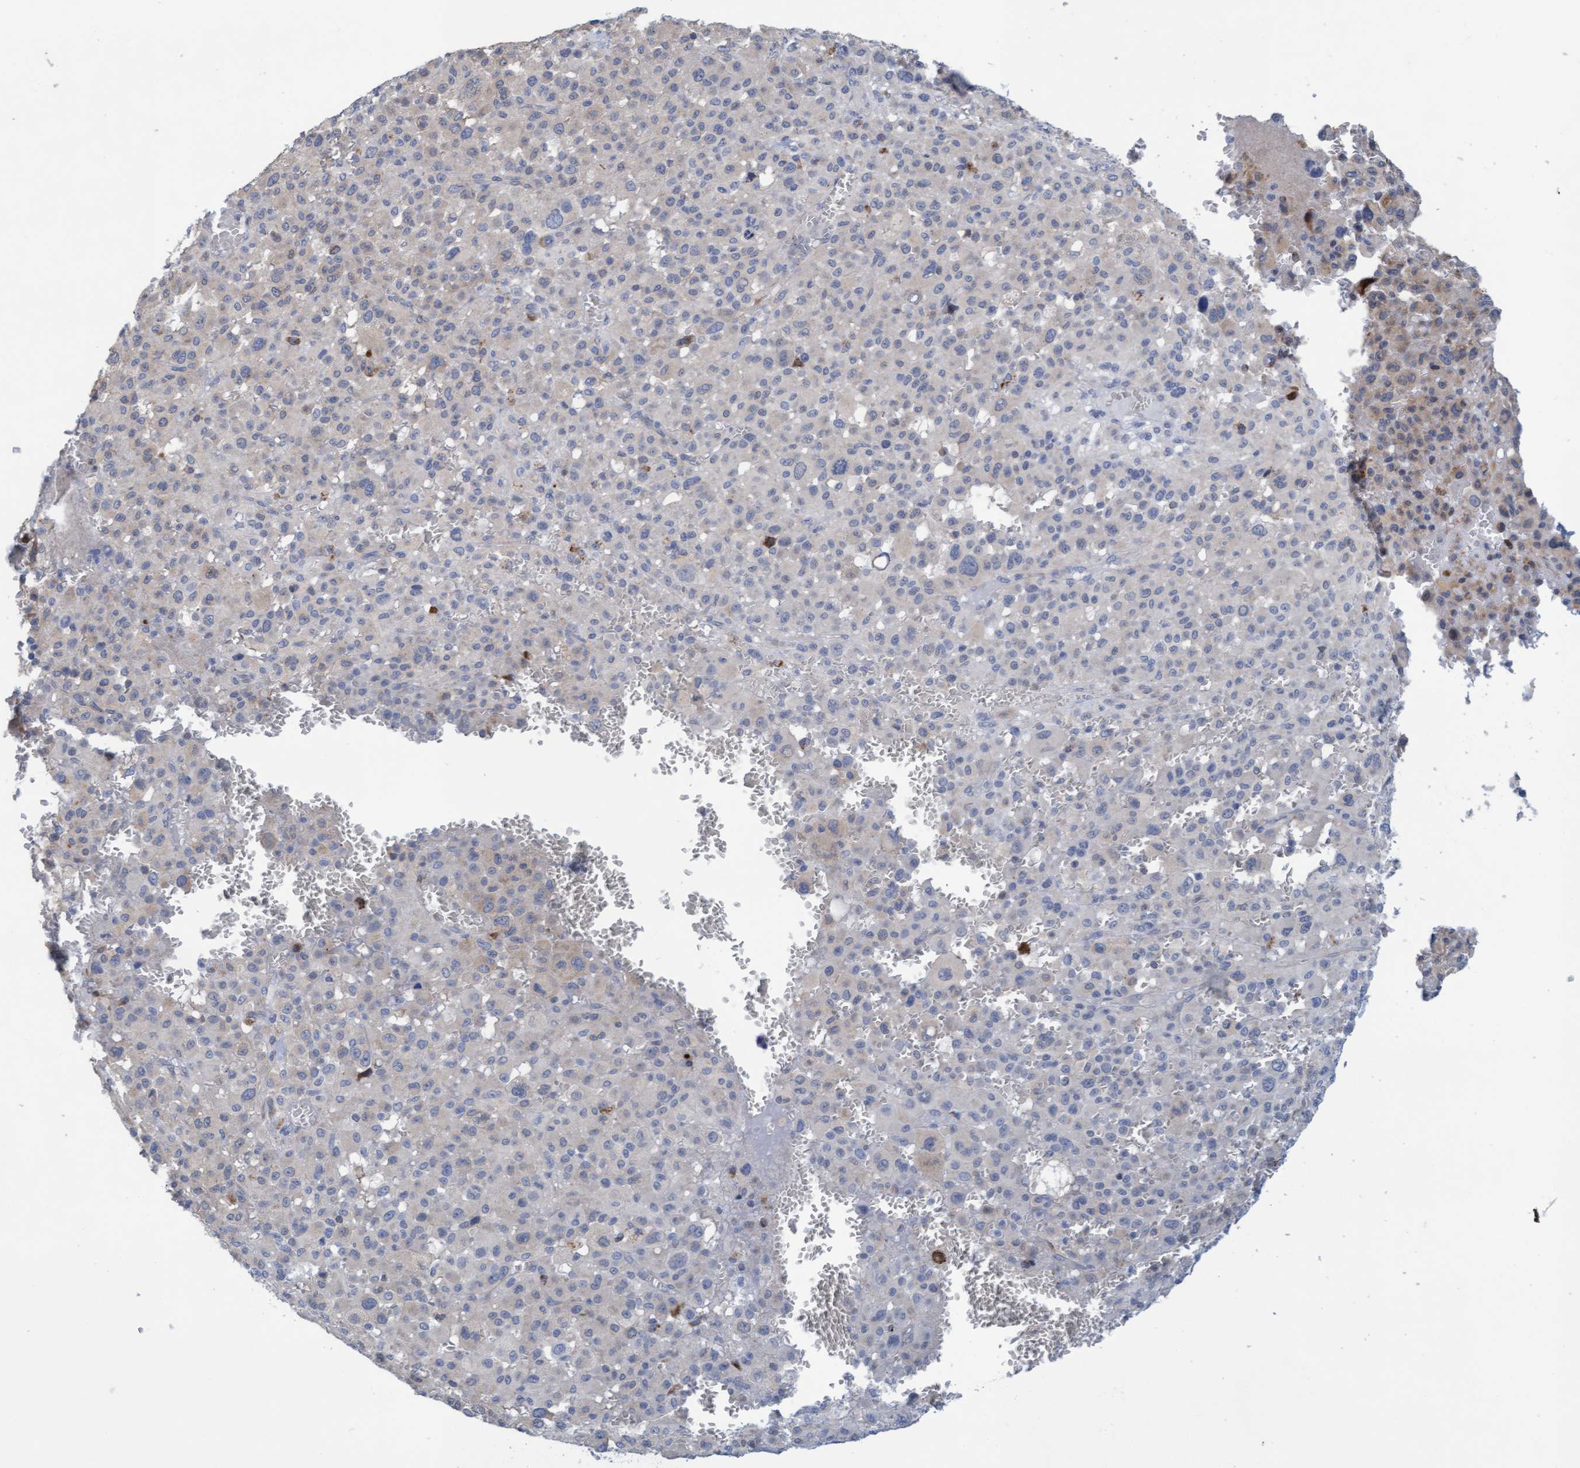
{"staining": {"intensity": "negative", "quantity": "none", "location": "none"}, "tissue": "melanoma", "cell_type": "Tumor cells", "image_type": "cancer", "snomed": [{"axis": "morphology", "description": "Malignant melanoma, Metastatic site"}, {"axis": "topography", "description": "Skin"}], "caption": "A high-resolution photomicrograph shows immunohistochemistry (IHC) staining of melanoma, which displays no significant expression in tumor cells. (Stains: DAB (3,3'-diaminobenzidine) immunohistochemistry with hematoxylin counter stain, Microscopy: brightfield microscopy at high magnification).", "gene": "SLC28A3", "patient": {"sex": "female", "age": 74}}